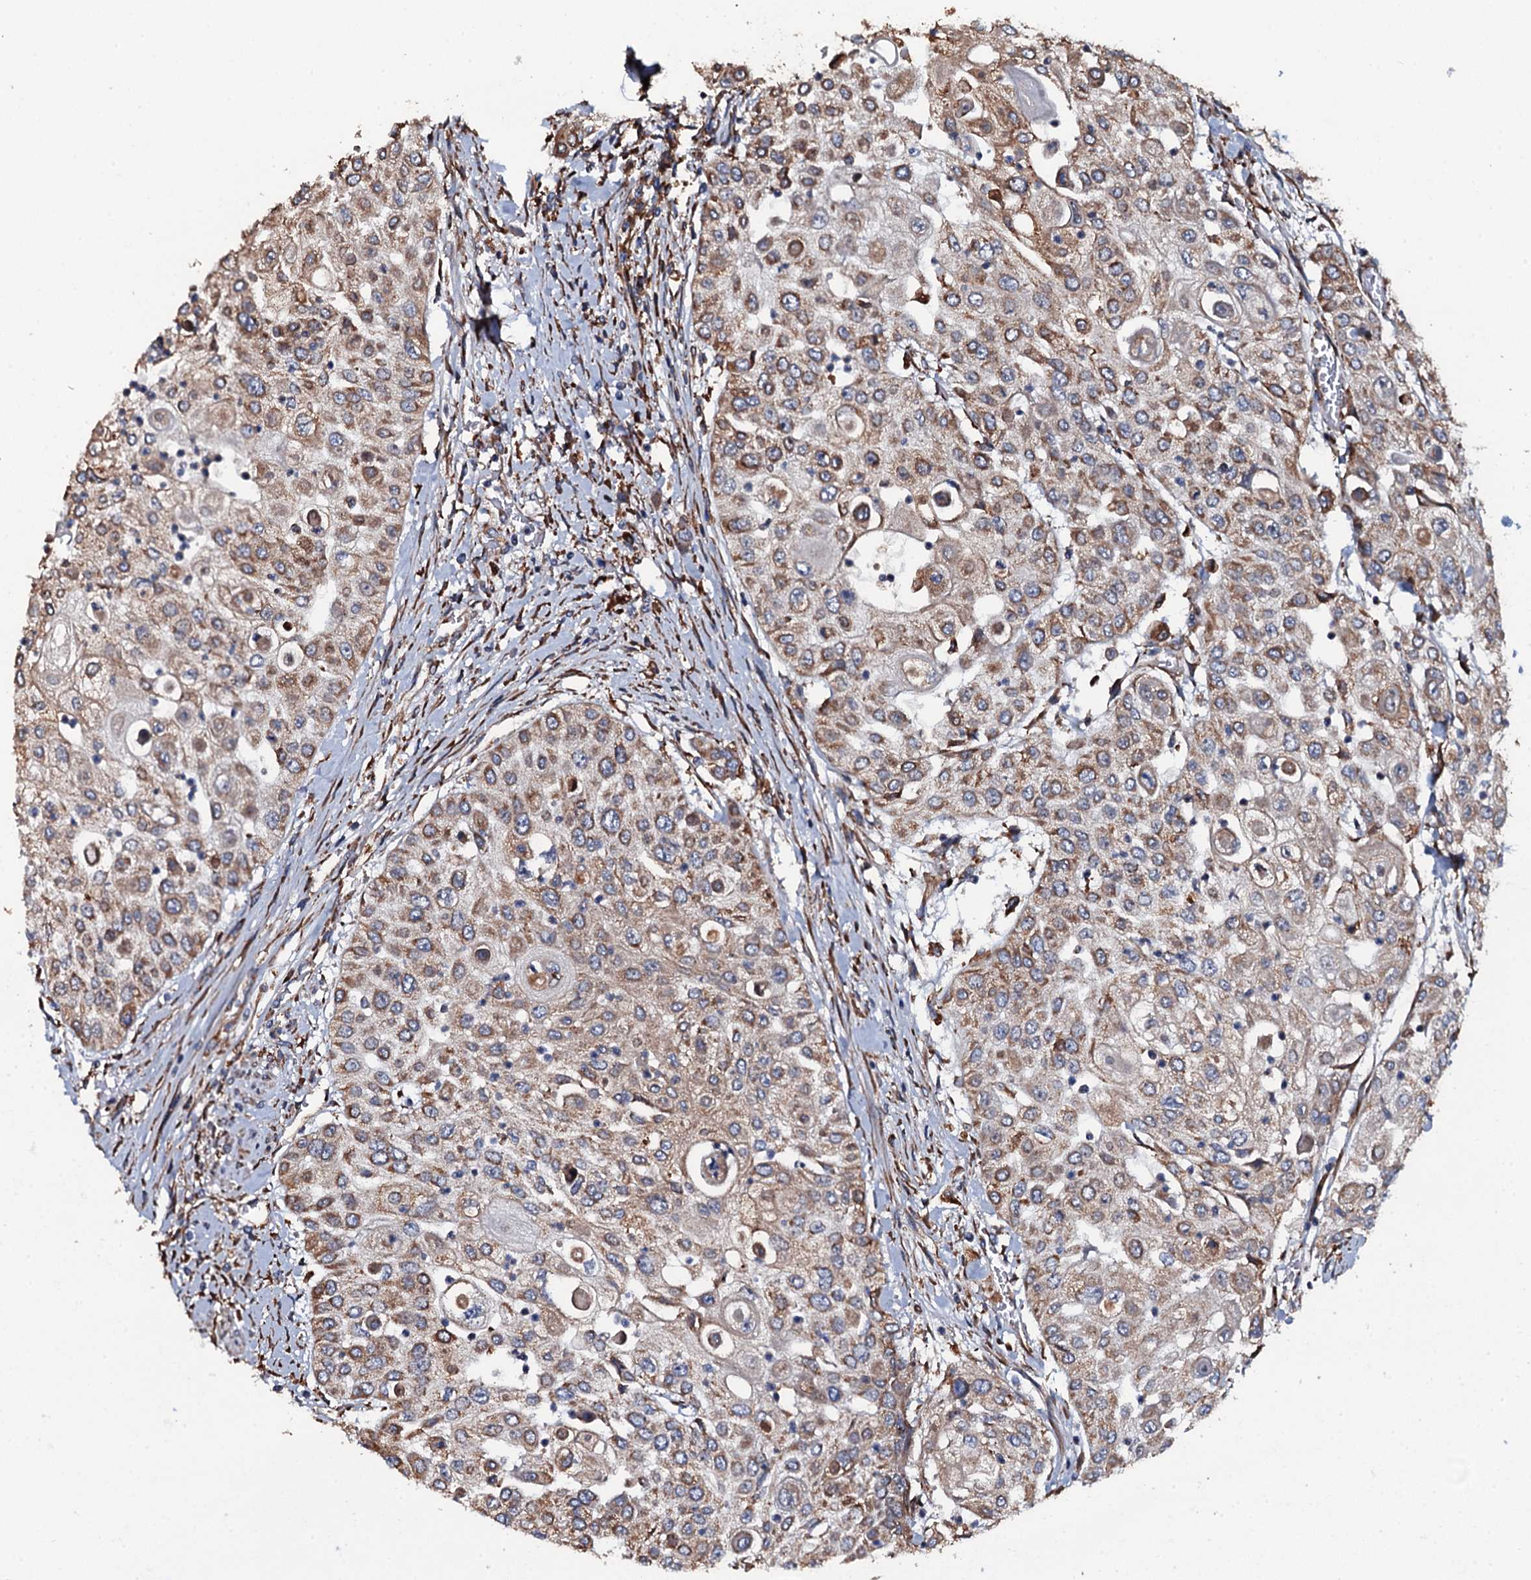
{"staining": {"intensity": "moderate", "quantity": ">75%", "location": "cytoplasmic/membranous"}, "tissue": "urothelial cancer", "cell_type": "Tumor cells", "image_type": "cancer", "snomed": [{"axis": "morphology", "description": "Urothelial carcinoma, High grade"}, {"axis": "topography", "description": "Urinary bladder"}], "caption": "A high-resolution micrograph shows IHC staining of high-grade urothelial carcinoma, which exhibits moderate cytoplasmic/membranous staining in about >75% of tumor cells.", "gene": "RAB12", "patient": {"sex": "female", "age": 79}}